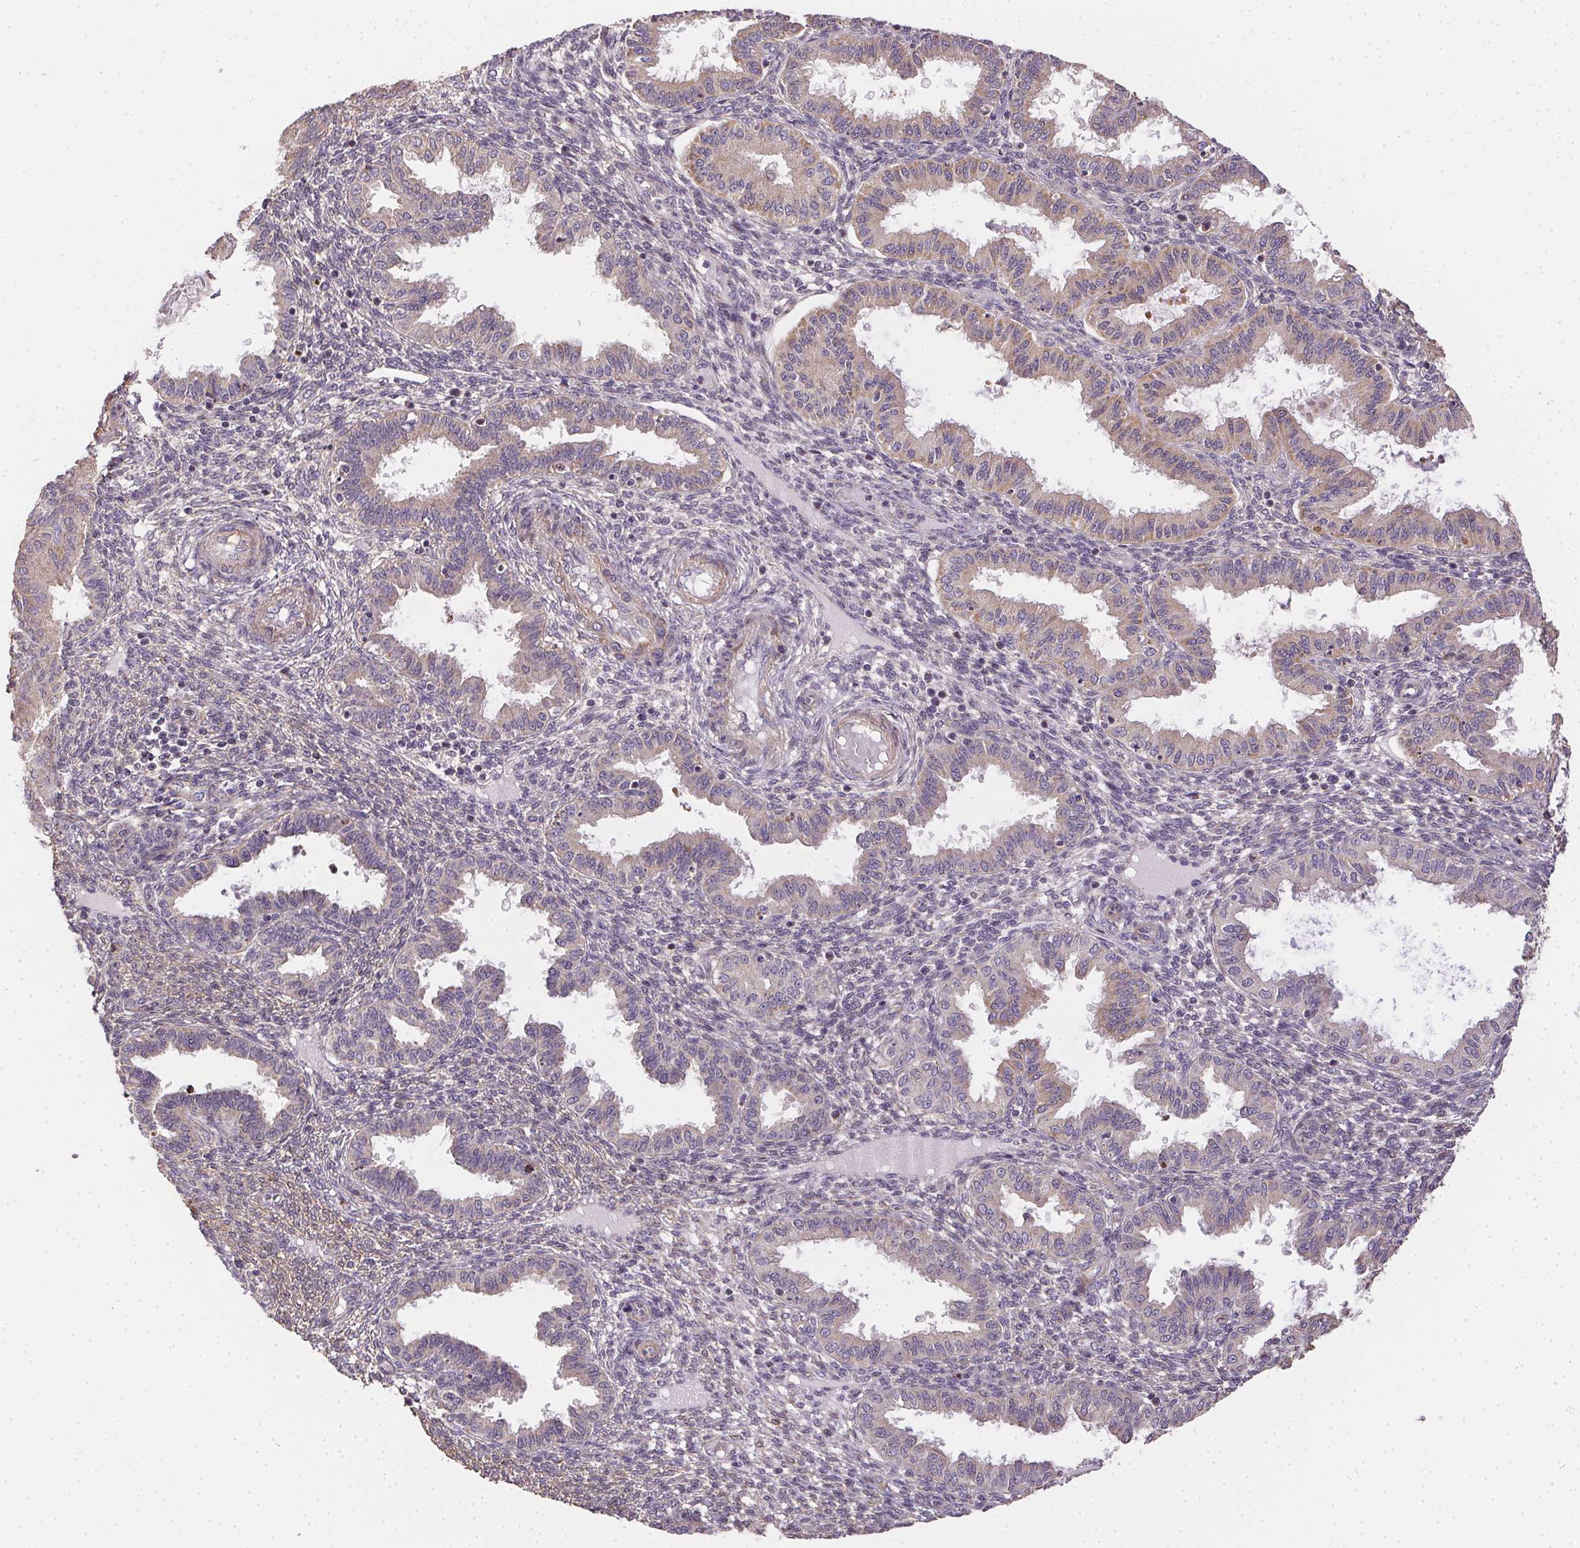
{"staining": {"intensity": "negative", "quantity": "none", "location": "none"}, "tissue": "endometrium", "cell_type": "Cells in endometrial stroma", "image_type": "normal", "snomed": [{"axis": "morphology", "description": "Normal tissue, NOS"}, {"axis": "topography", "description": "Endometrium"}], "caption": "Photomicrograph shows no significant protein expression in cells in endometrial stroma of benign endometrium.", "gene": "REV3L", "patient": {"sex": "female", "age": 33}}